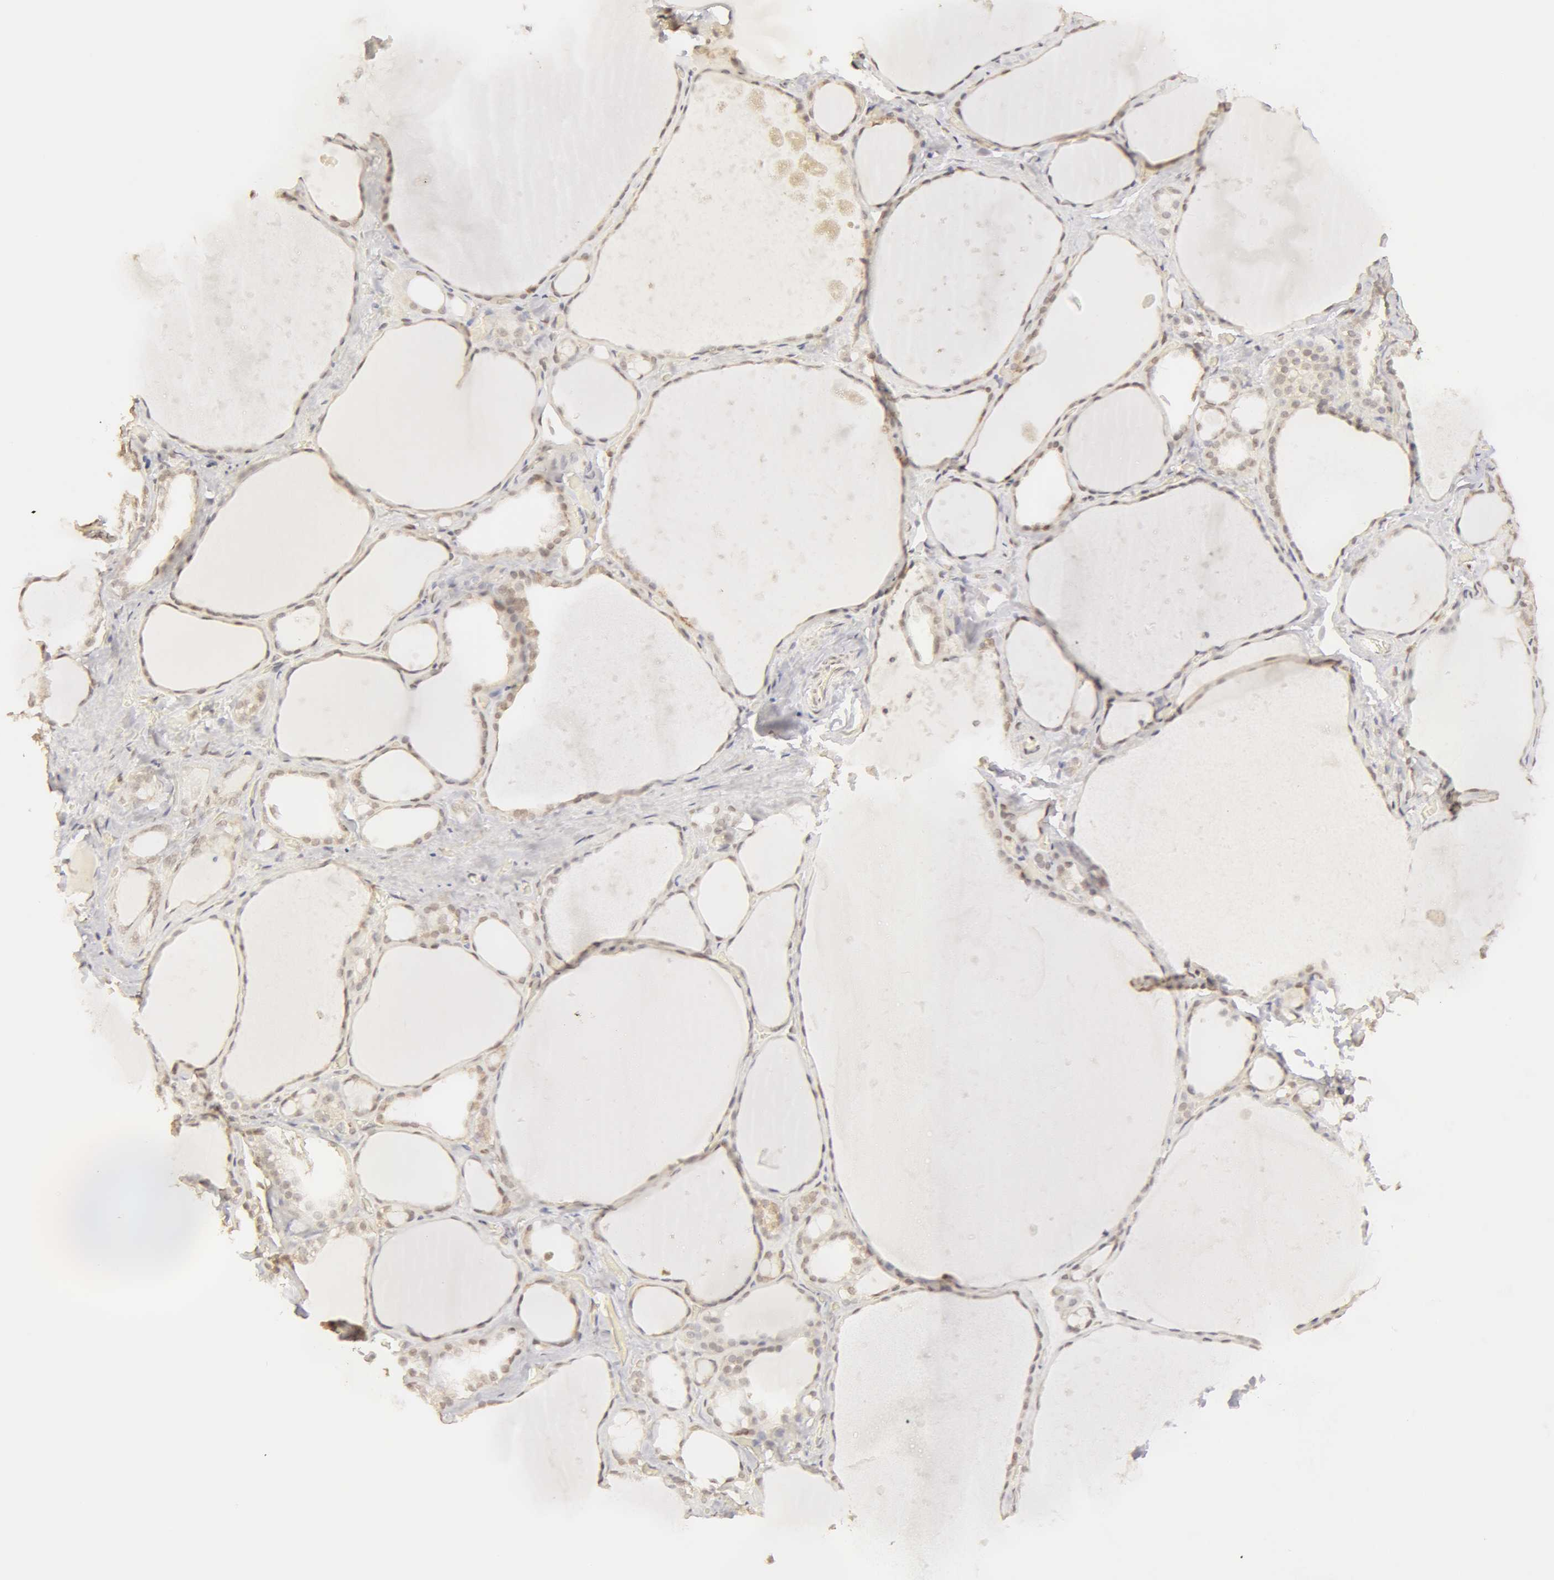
{"staining": {"intensity": "weak", "quantity": ">75%", "location": "cytoplasmic/membranous,nuclear"}, "tissue": "thyroid gland", "cell_type": "Glandular cells", "image_type": "normal", "snomed": [{"axis": "morphology", "description": "Normal tissue, NOS"}, {"axis": "topography", "description": "Thyroid gland"}], "caption": "A histopathology image of thyroid gland stained for a protein shows weak cytoplasmic/membranous,nuclear brown staining in glandular cells. The staining was performed using DAB (3,3'-diaminobenzidine) to visualize the protein expression in brown, while the nuclei were stained in blue with hematoxylin (Magnification: 20x).", "gene": "ADAM10", "patient": {"sex": "male", "age": 76}}